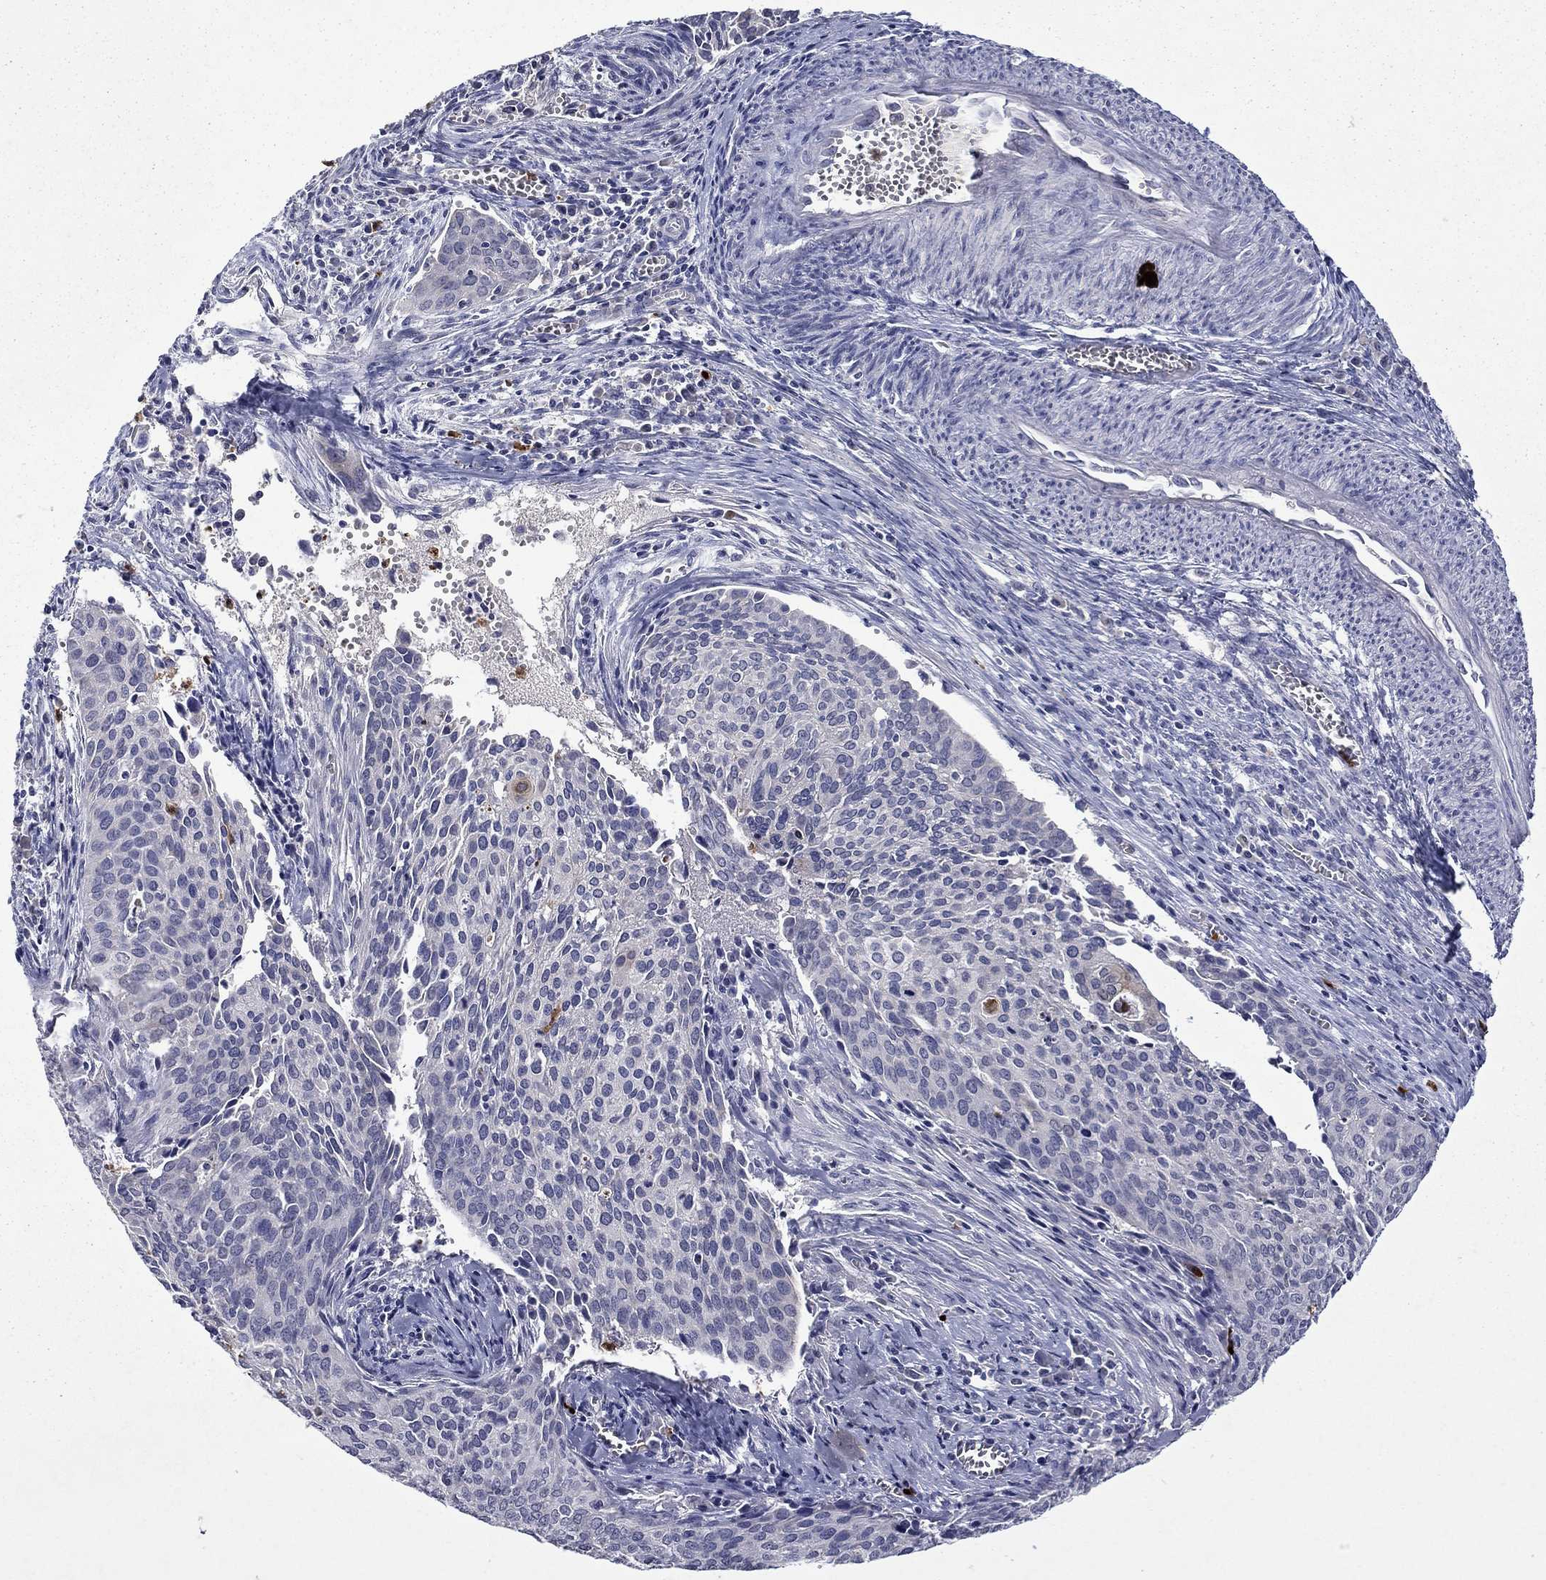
{"staining": {"intensity": "negative", "quantity": "none", "location": "none"}, "tissue": "cervical cancer", "cell_type": "Tumor cells", "image_type": "cancer", "snomed": [{"axis": "morphology", "description": "Squamous cell carcinoma, NOS"}, {"axis": "topography", "description": "Cervix"}], "caption": "The micrograph demonstrates no staining of tumor cells in cervical squamous cell carcinoma.", "gene": "IRF5", "patient": {"sex": "female", "age": 29}}